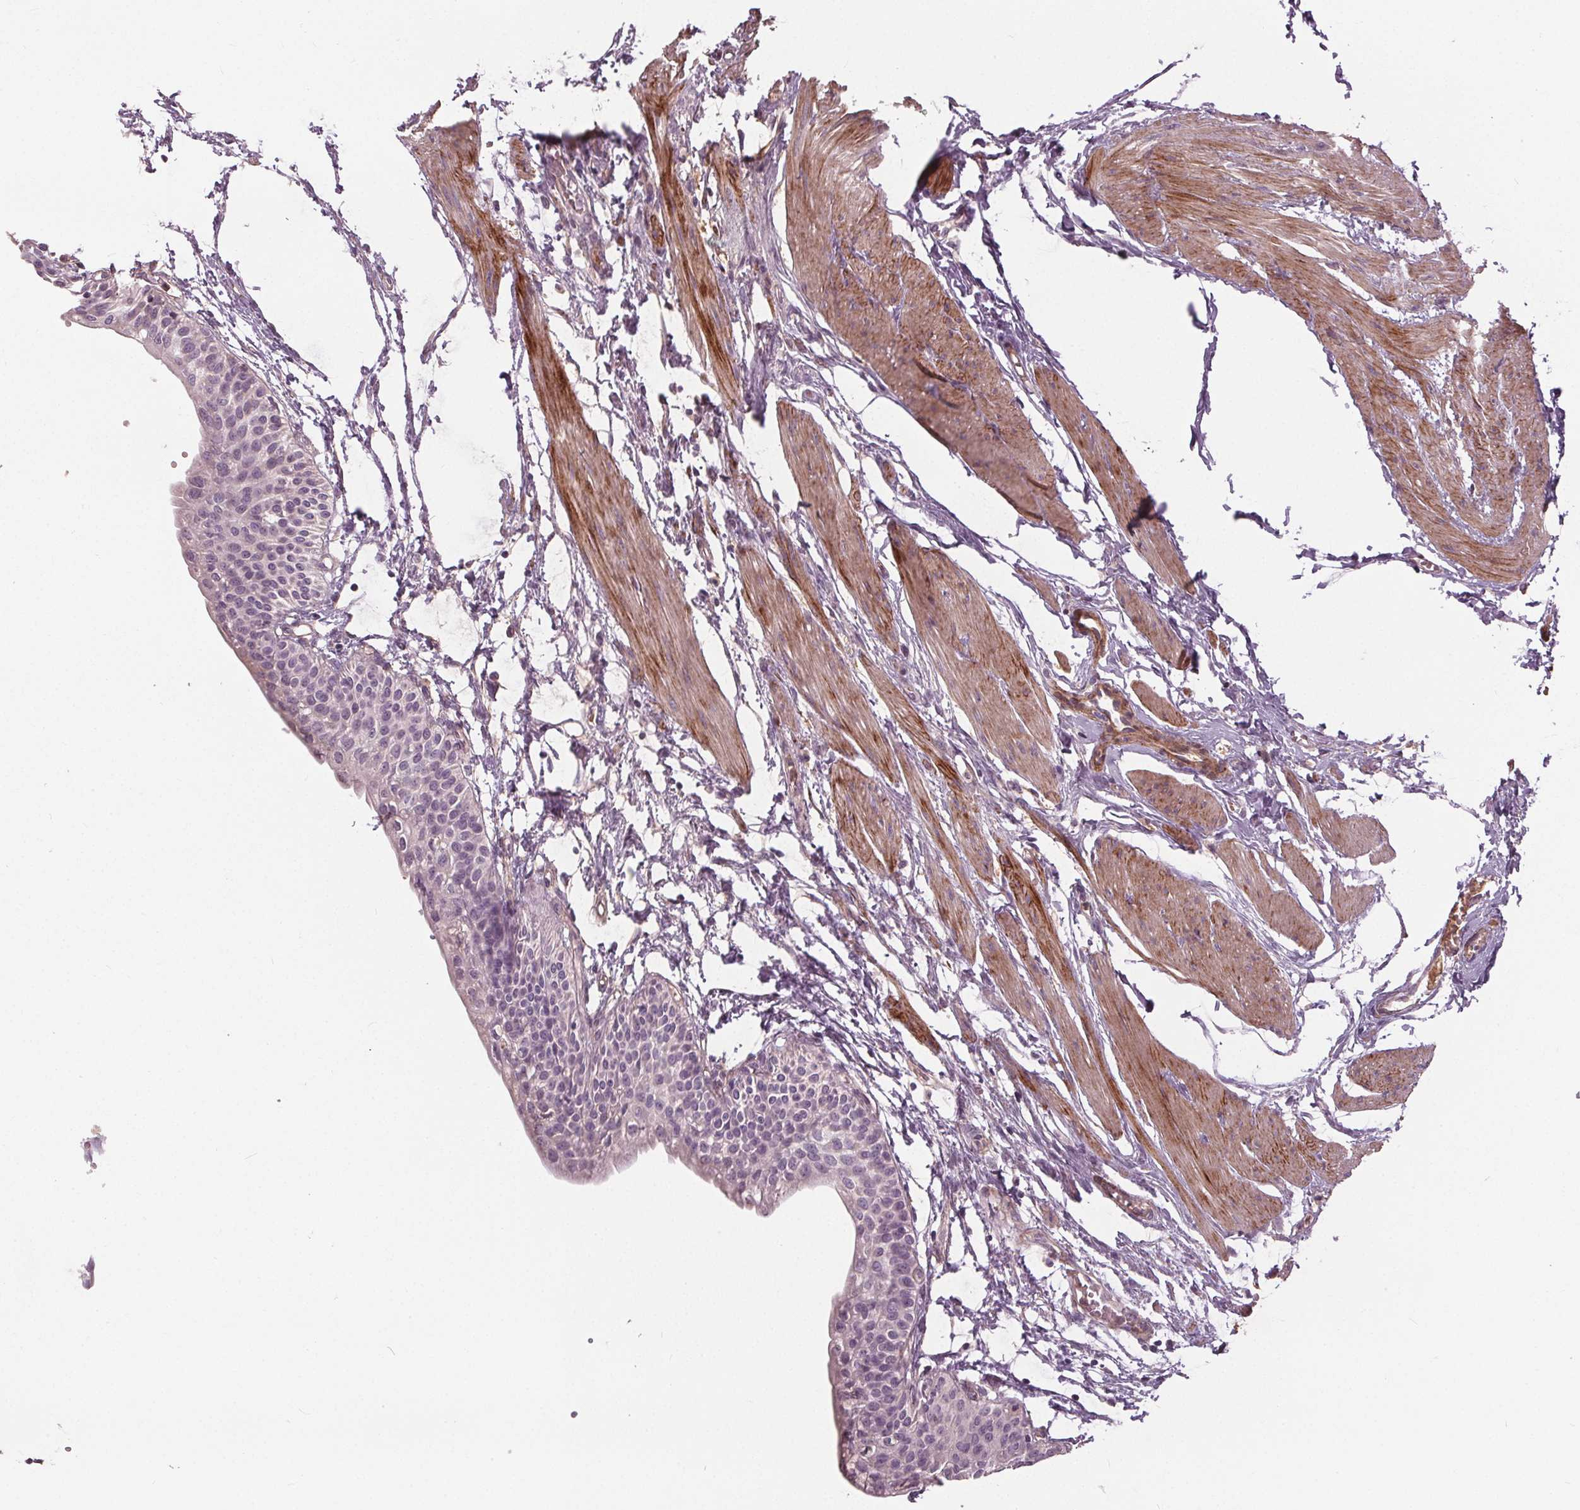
{"staining": {"intensity": "negative", "quantity": "none", "location": "none"}, "tissue": "urinary bladder", "cell_type": "Urothelial cells", "image_type": "normal", "snomed": [{"axis": "morphology", "description": "Normal tissue, NOS"}, {"axis": "topography", "description": "Urinary bladder"}, {"axis": "topography", "description": "Peripheral nerve tissue"}], "caption": "Immunohistochemistry of unremarkable human urinary bladder displays no positivity in urothelial cells.", "gene": "PDGFD", "patient": {"sex": "male", "age": 55}}